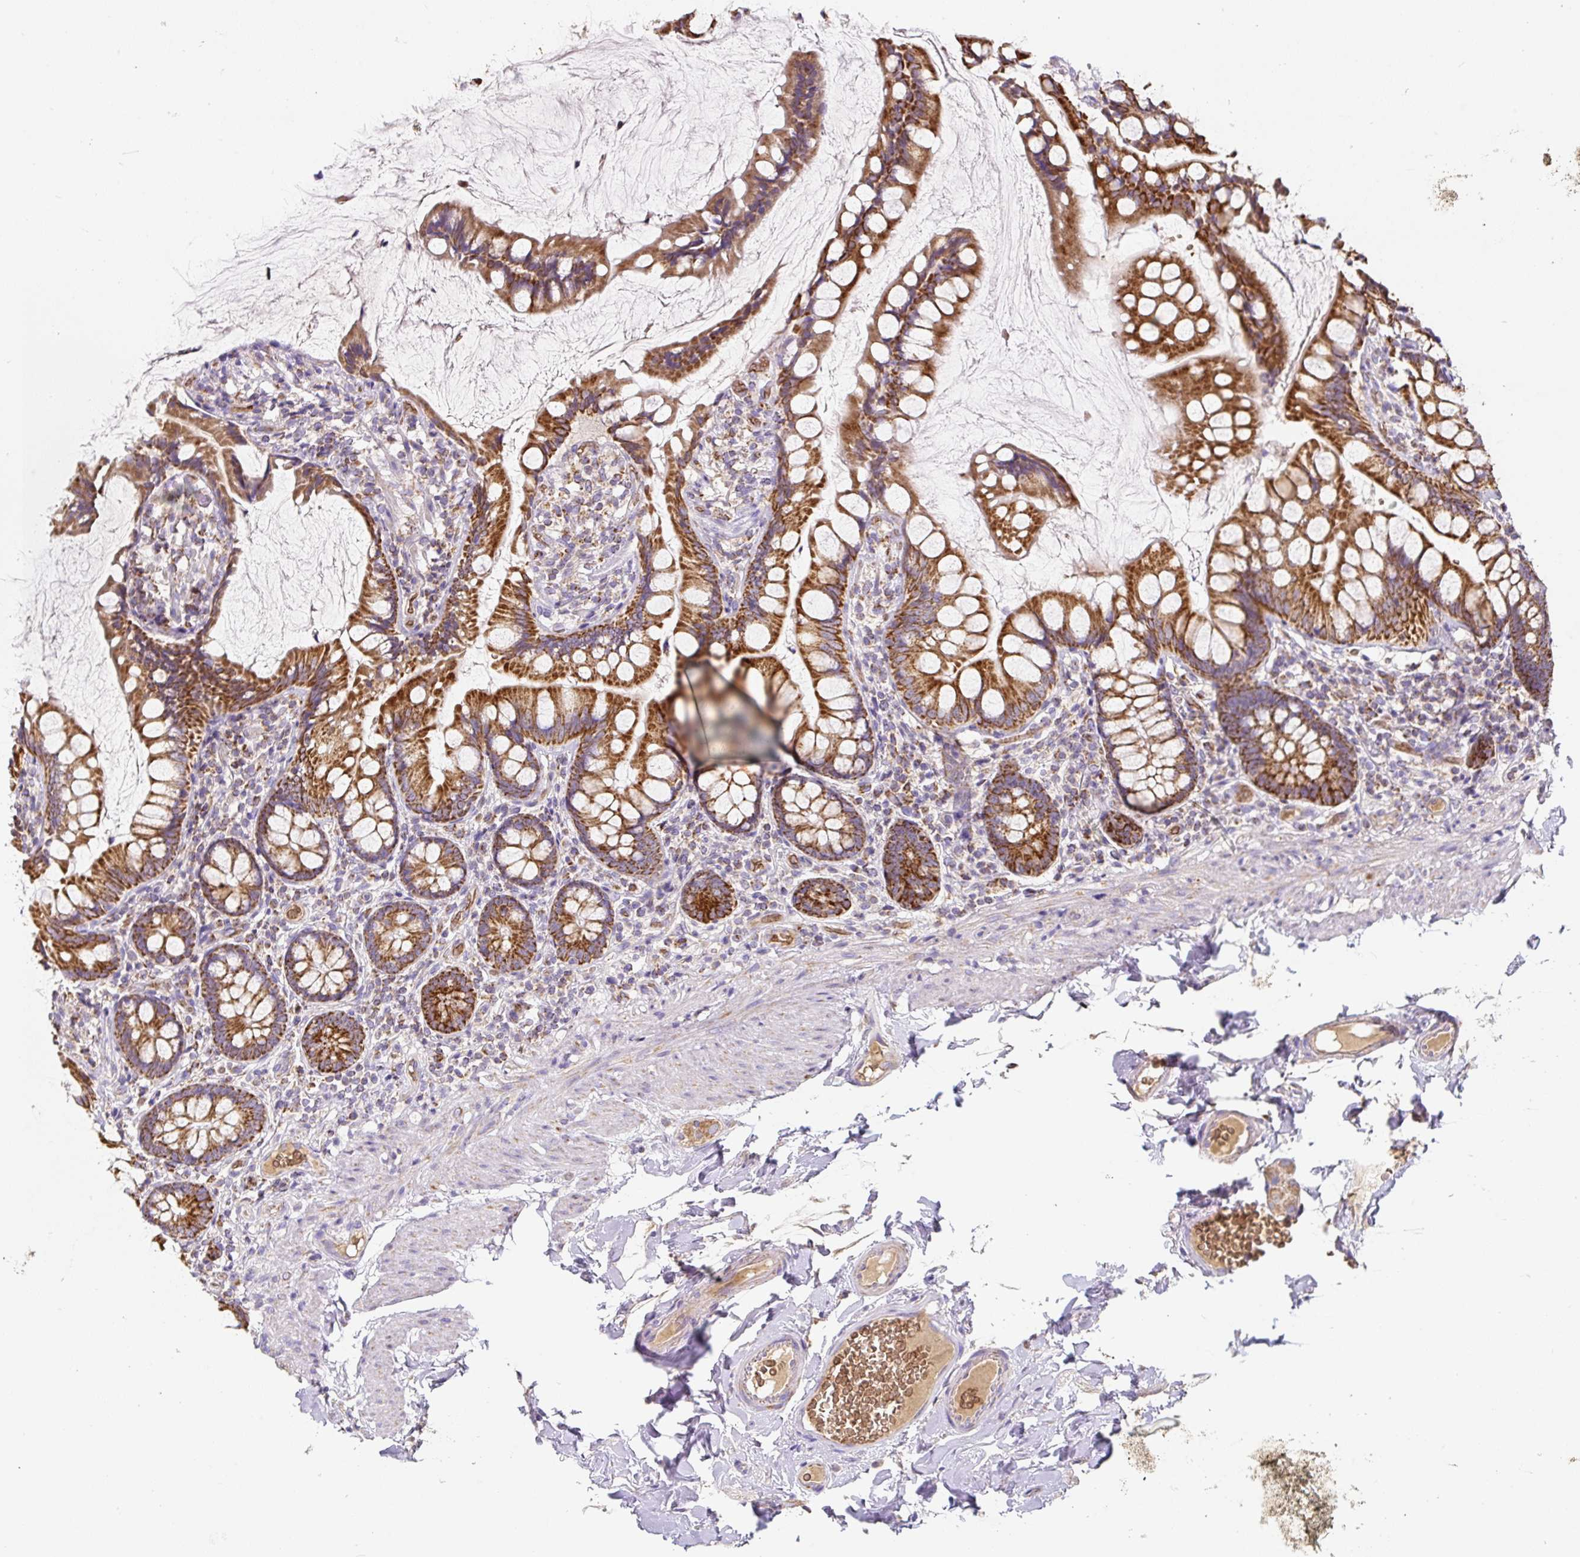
{"staining": {"intensity": "strong", "quantity": ">75%", "location": "cytoplasmic/membranous"}, "tissue": "small intestine", "cell_type": "Glandular cells", "image_type": "normal", "snomed": [{"axis": "morphology", "description": "Normal tissue, NOS"}, {"axis": "topography", "description": "Small intestine"}], "caption": "Glandular cells demonstrate strong cytoplasmic/membranous expression in about >75% of cells in unremarkable small intestine.", "gene": "MT", "patient": {"sex": "male", "age": 70}}